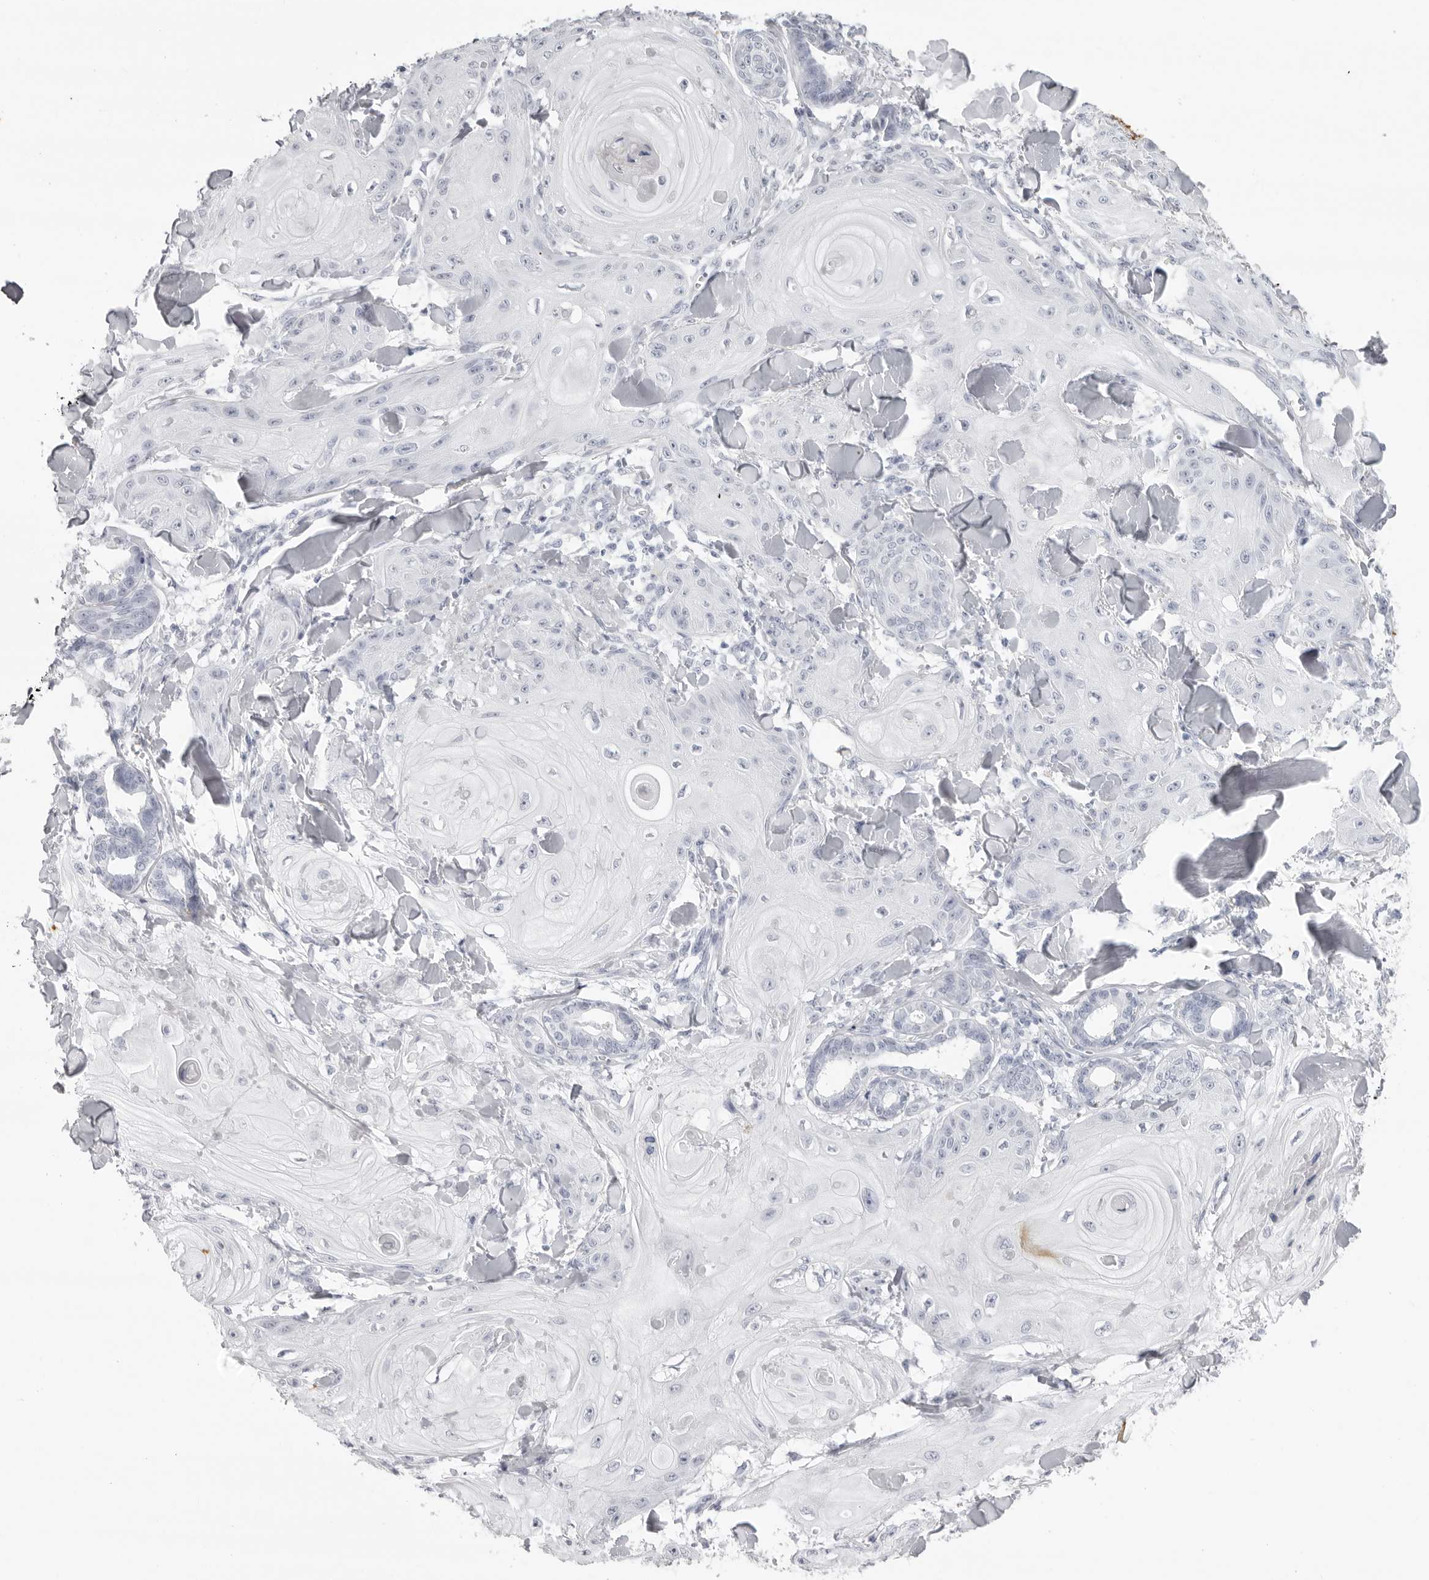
{"staining": {"intensity": "negative", "quantity": "none", "location": "none"}, "tissue": "skin cancer", "cell_type": "Tumor cells", "image_type": "cancer", "snomed": [{"axis": "morphology", "description": "Squamous cell carcinoma, NOS"}, {"axis": "topography", "description": "Skin"}], "caption": "This is an IHC histopathology image of squamous cell carcinoma (skin). There is no positivity in tumor cells.", "gene": "KLK9", "patient": {"sex": "male", "age": 74}}